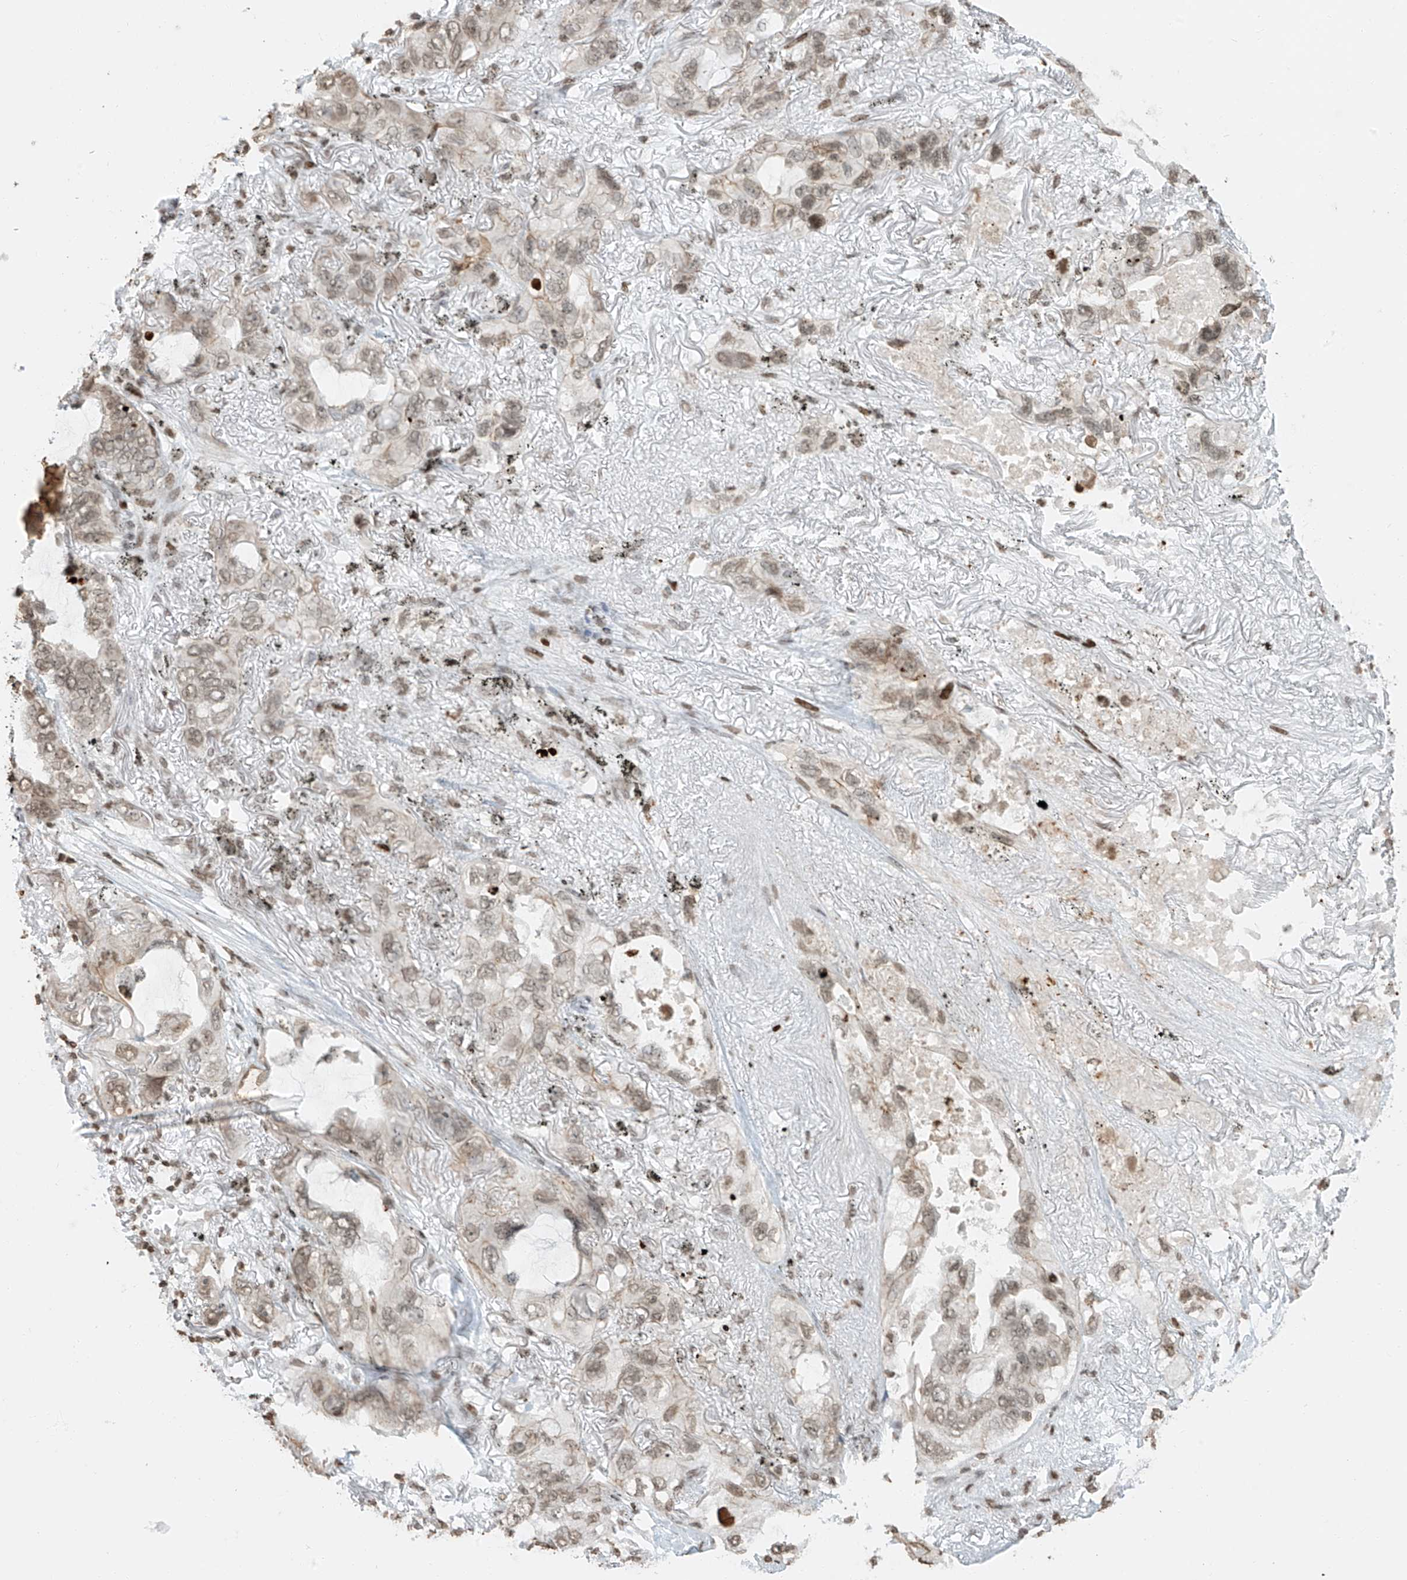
{"staining": {"intensity": "weak", "quantity": ">75%", "location": "nuclear"}, "tissue": "lung cancer", "cell_type": "Tumor cells", "image_type": "cancer", "snomed": [{"axis": "morphology", "description": "Squamous cell carcinoma, NOS"}, {"axis": "topography", "description": "Lung"}], "caption": "Lung cancer stained with IHC displays weak nuclear expression in about >75% of tumor cells.", "gene": "C17orf58", "patient": {"sex": "female", "age": 73}}